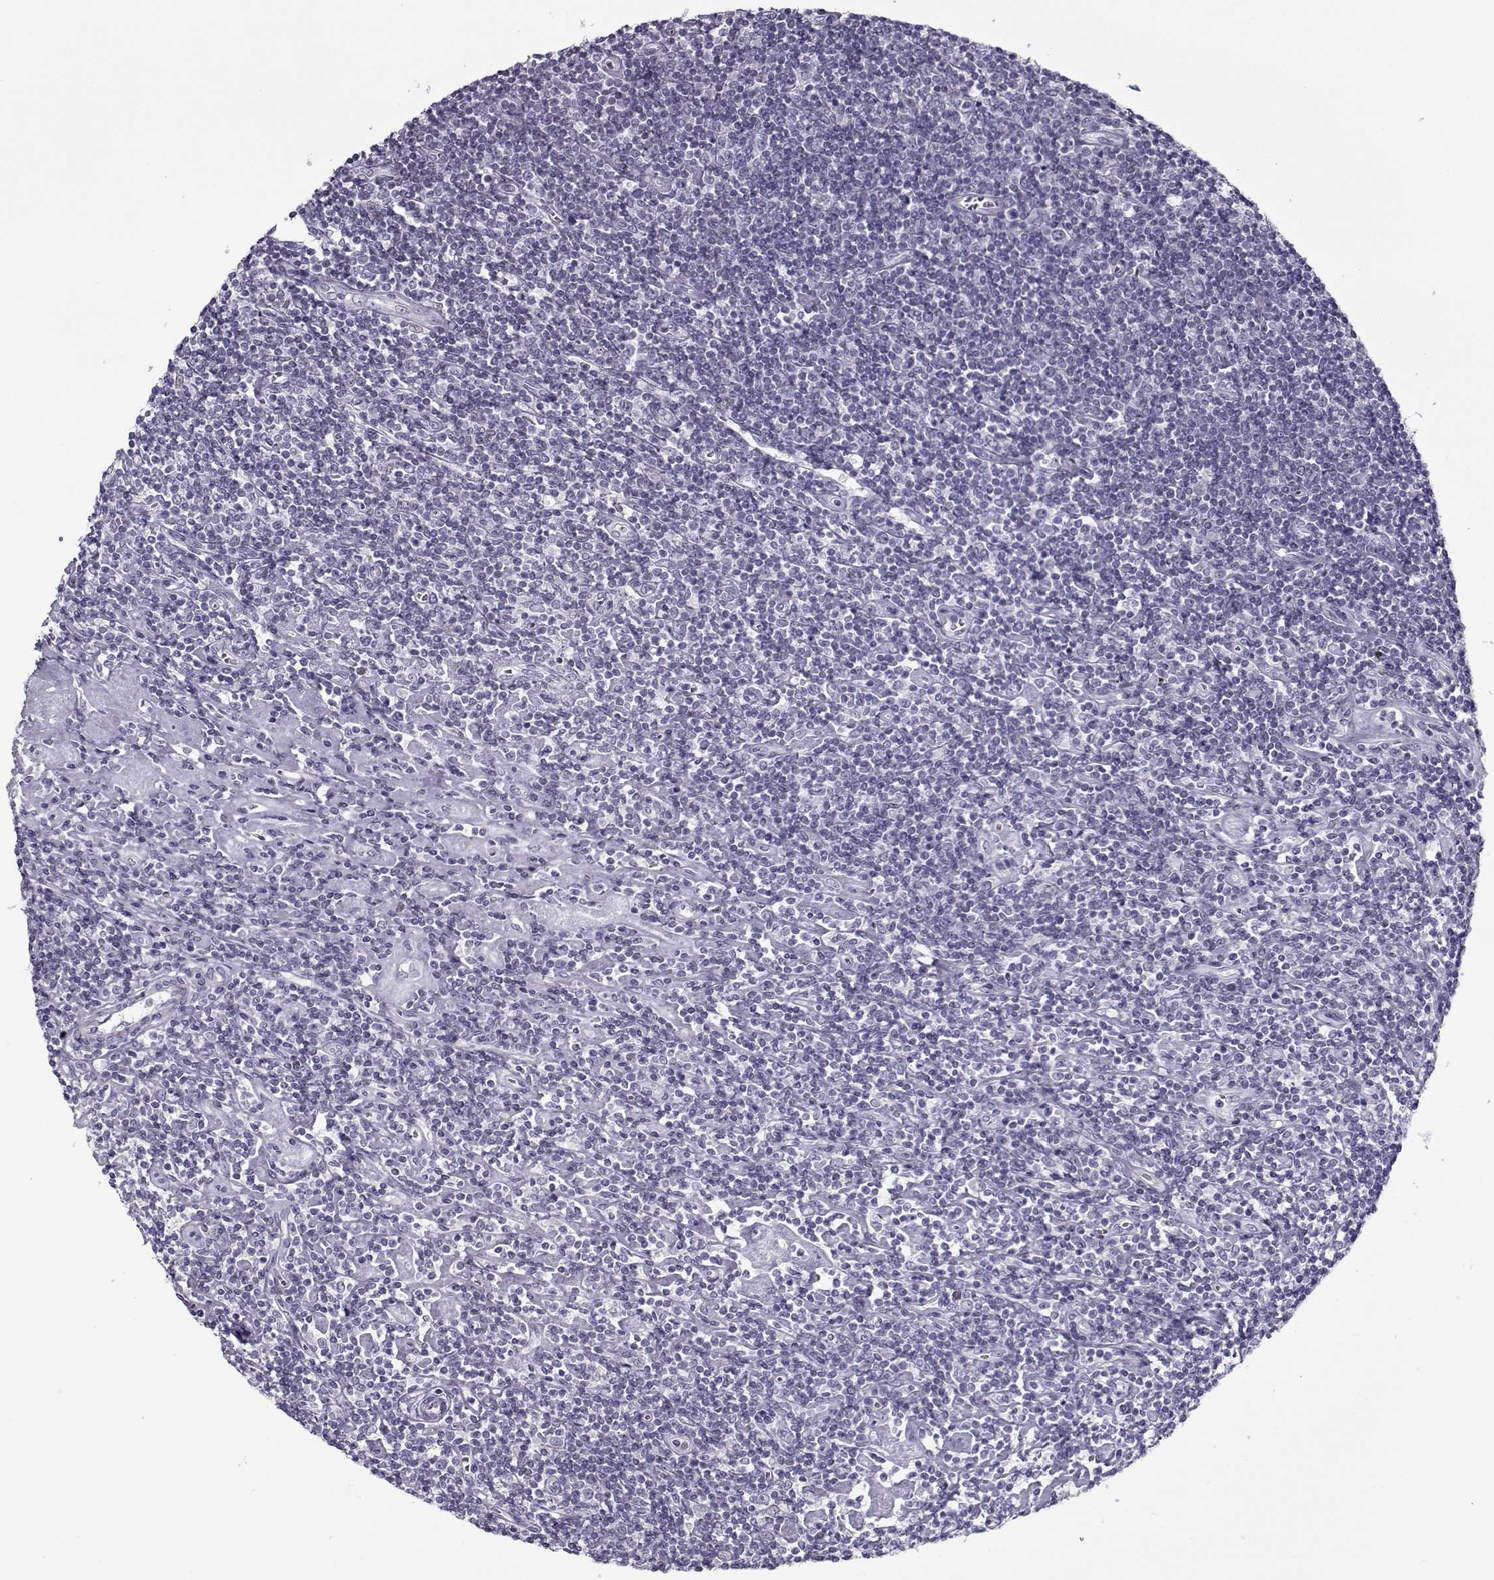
{"staining": {"intensity": "negative", "quantity": "none", "location": "none"}, "tissue": "lymphoma", "cell_type": "Tumor cells", "image_type": "cancer", "snomed": [{"axis": "morphology", "description": "Hodgkin's disease, NOS"}, {"axis": "topography", "description": "Lymph node"}], "caption": "DAB (3,3'-diaminobenzidine) immunohistochemical staining of lymphoma demonstrates no significant positivity in tumor cells.", "gene": "CIBAR1", "patient": {"sex": "male", "age": 40}}